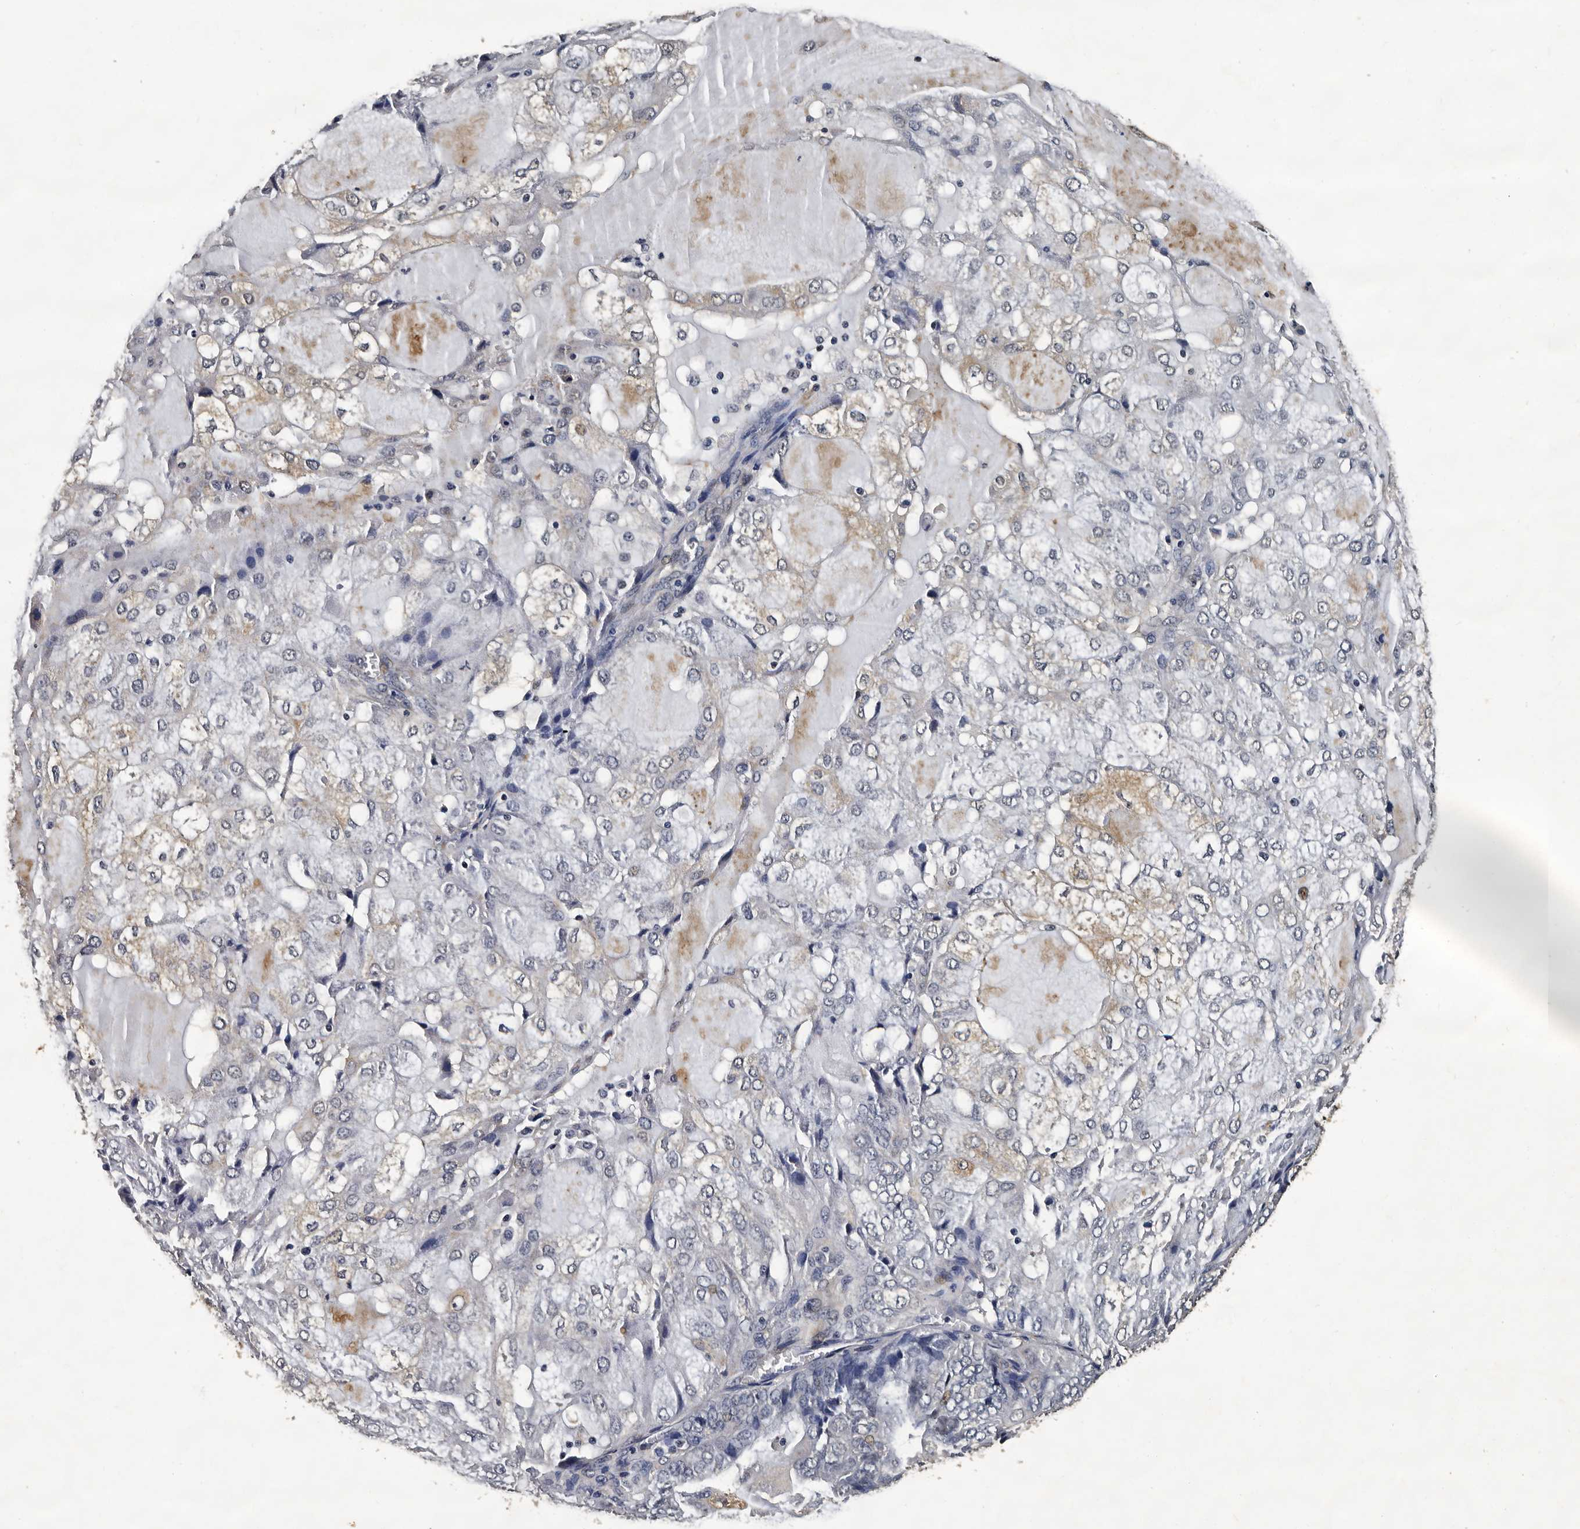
{"staining": {"intensity": "weak", "quantity": "<25%", "location": "cytoplasmic/membranous"}, "tissue": "endometrial cancer", "cell_type": "Tumor cells", "image_type": "cancer", "snomed": [{"axis": "morphology", "description": "Adenocarcinoma, NOS"}, {"axis": "topography", "description": "Endometrium"}], "caption": "Adenocarcinoma (endometrial) stained for a protein using immunohistochemistry exhibits no expression tumor cells.", "gene": "CPNE3", "patient": {"sex": "female", "age": 81}}